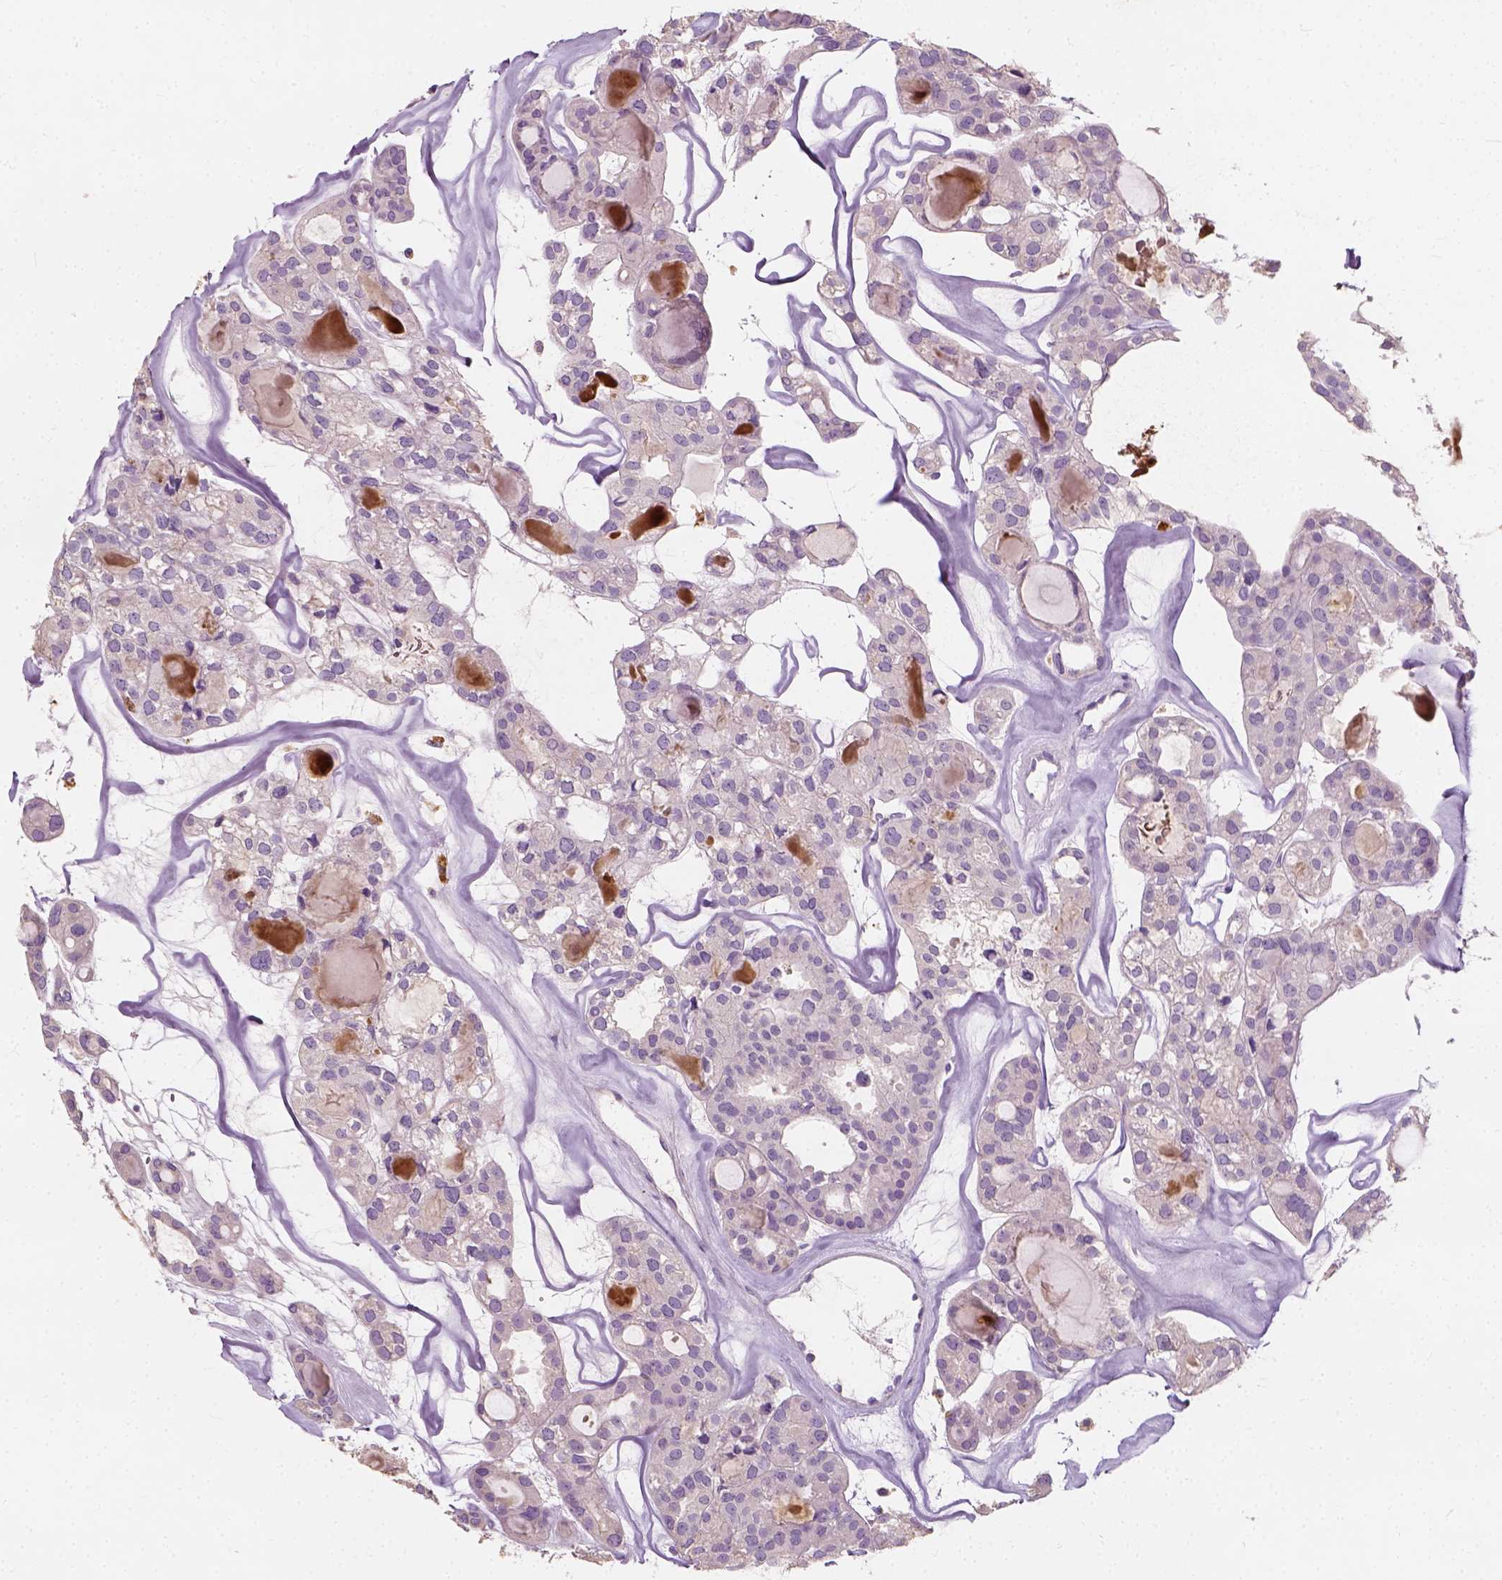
{"staining": {"intensity": "negative", "quantity": "none", "location": "none"}, "tissue": "thyroid cancer", "cell_type": "Tumor cells", "image_type": "cancer", "snomed": [{"axis": "morphology", "description": "Follicular adenoma carcinoma, NOS"}, {"axis": "topography", "description": "Thyroid gland"}], "caption": "High magnification brightfield microscopy of thyroid cancer (follicular adenoma carcinoma) stained with DAB (brown) and counterstained with hematoxylin (blue): tumor cells show no significant expression.", "gene": "DHCR24", "patient": {"sex": "male", "age": 75}}